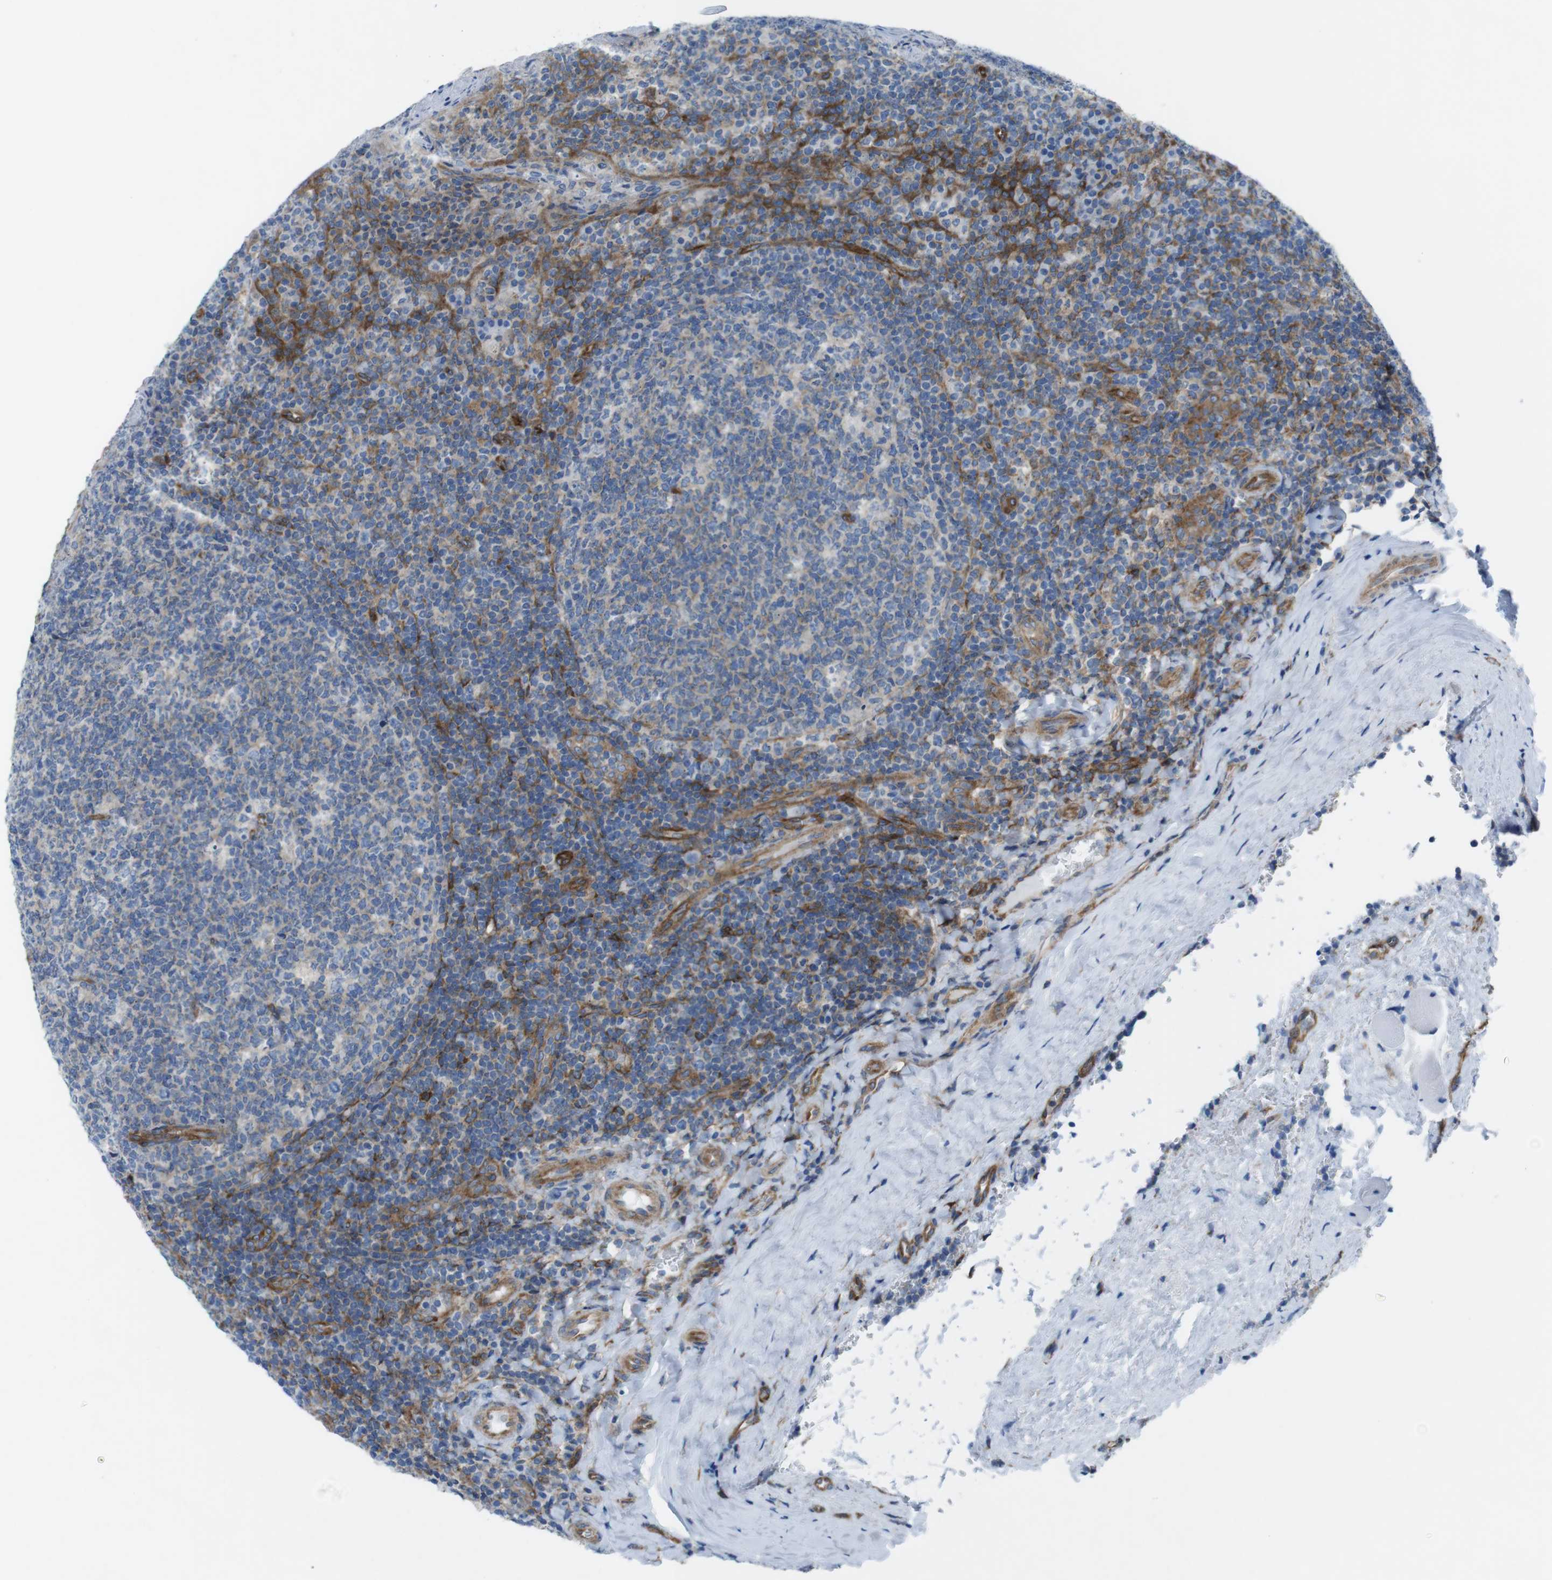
{"staining": {"intensity": "weak", "quantity": "25%-75%", "location": "cytoplasmic/membranous"}, "tissue": "tonsil", "cell_type": "Germinal center cells", "image_type": "normal", "snomed": [{"axis": "morphology", "description": "Normal tissue, NOS"}, {"axis": "topography", "description": "Tonsil"}], "caption": "Protein analysis of benign tonsil reveals weak cytoplasmic/membranous expression in approximately 25%-75% of germinal center cells.", "gene": "DIAPH2", "patient": {"sex": "male", "age": 17}}